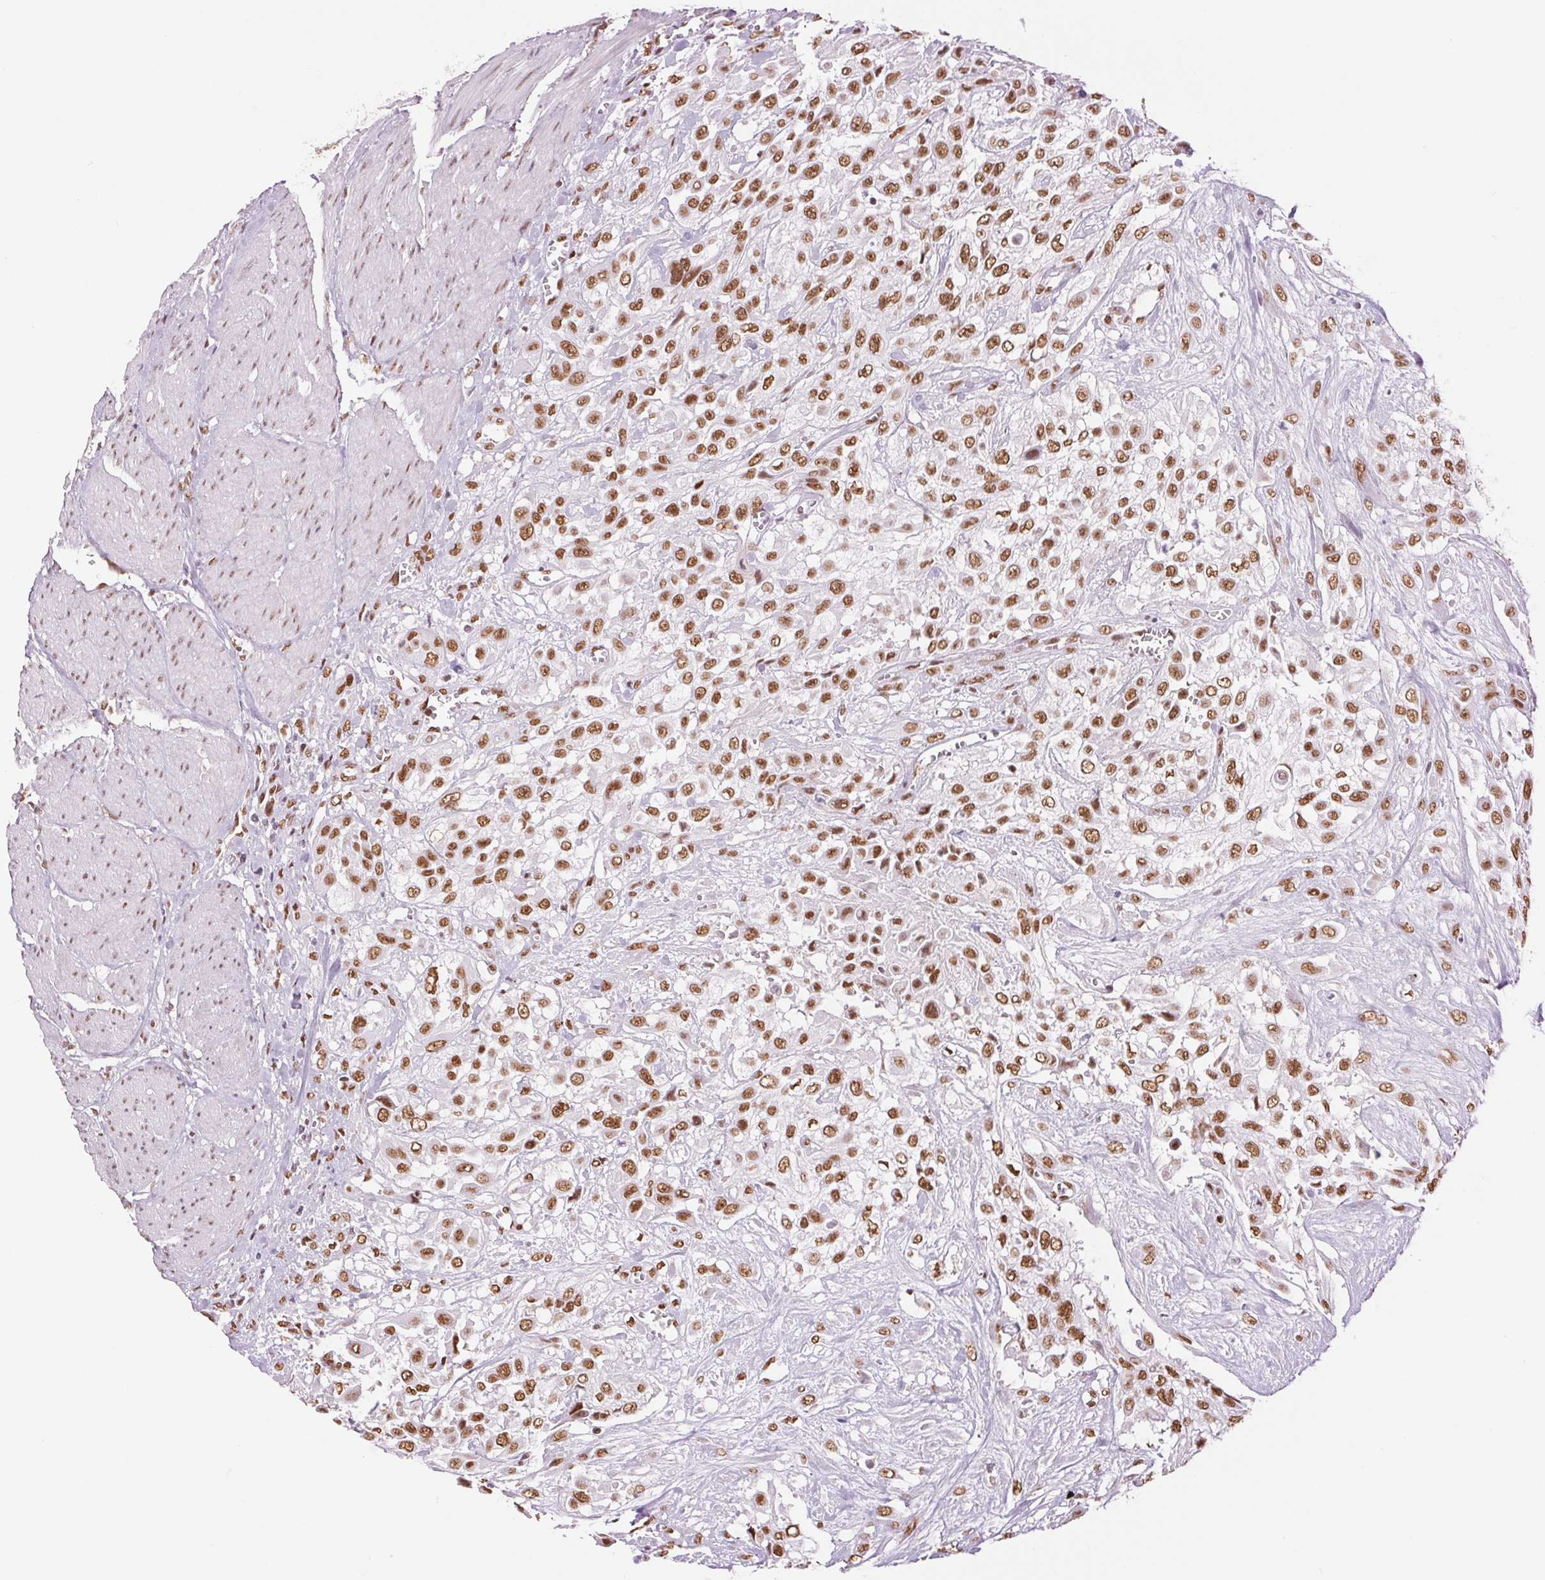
{"staining": {"intensity": "moderate", "quantity": ">75%", "location": "nuclear"}, "tissue": "urothelial cancer", "cell_type": "Tumor cells", "image_type": "cancer", "snomed": [{"axis": "morphology", "description": "Urothelial carcinoma, High grade"}, {"axis": "topography", "description": "Urinary bladder"}], "caption": "Protein staining of urothelial cancer tissue exhibits moderate nuclear positivity in about >75% of tumor cells.", "gene": "ZFR2", "patient": {"sex": "male", "age": 57}}